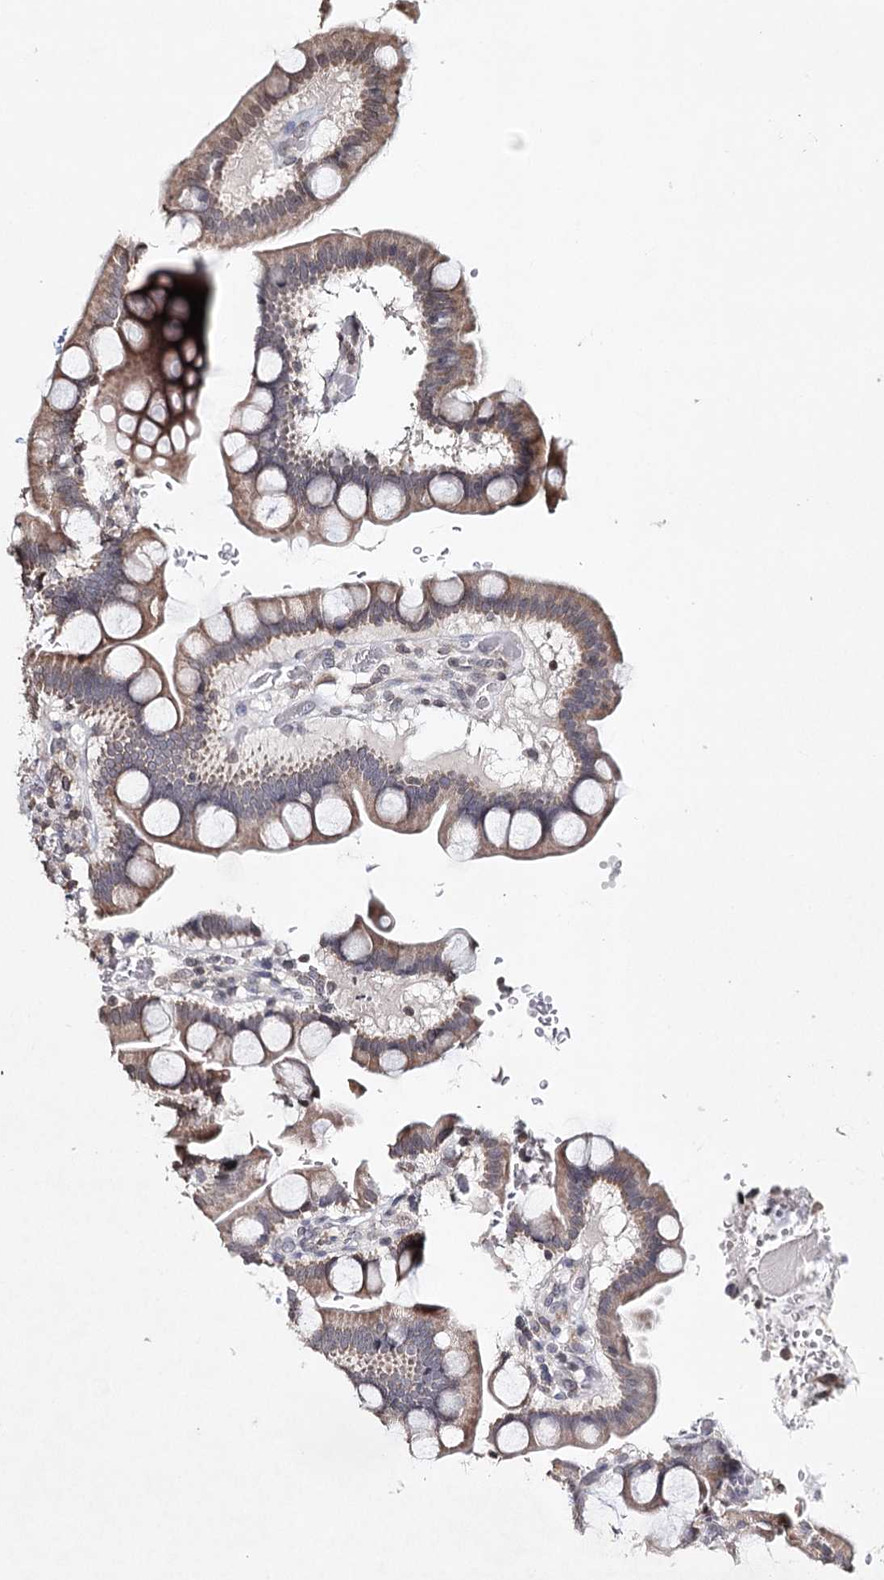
{"staining": {"intensity": "weak", "quantity": ">75%", "location": "cytoplasmic/membranous"}, "tissue": "small intestine", "cell_type": "Glandular cells", "image_type": "normal", "snomed": [{"axis": "morphology", "description": "Normal tissue, NOS"}, {"axis": "topography", "description": "Stomach, upper"}, {"axis": "topography", "description": "Stomach, lower"}, {"axis": "topography", "description": "Small intestine"}], "caption": "The image reveals a brown stain indicating the presence of a protein in the cytoplasmic/membranous of glandular cells in small intestine. (DAB = brown stain, brightfield microscopy at high magnification).", "gene": "ICOS", "patient": {"sex": "male", "age": 68}}